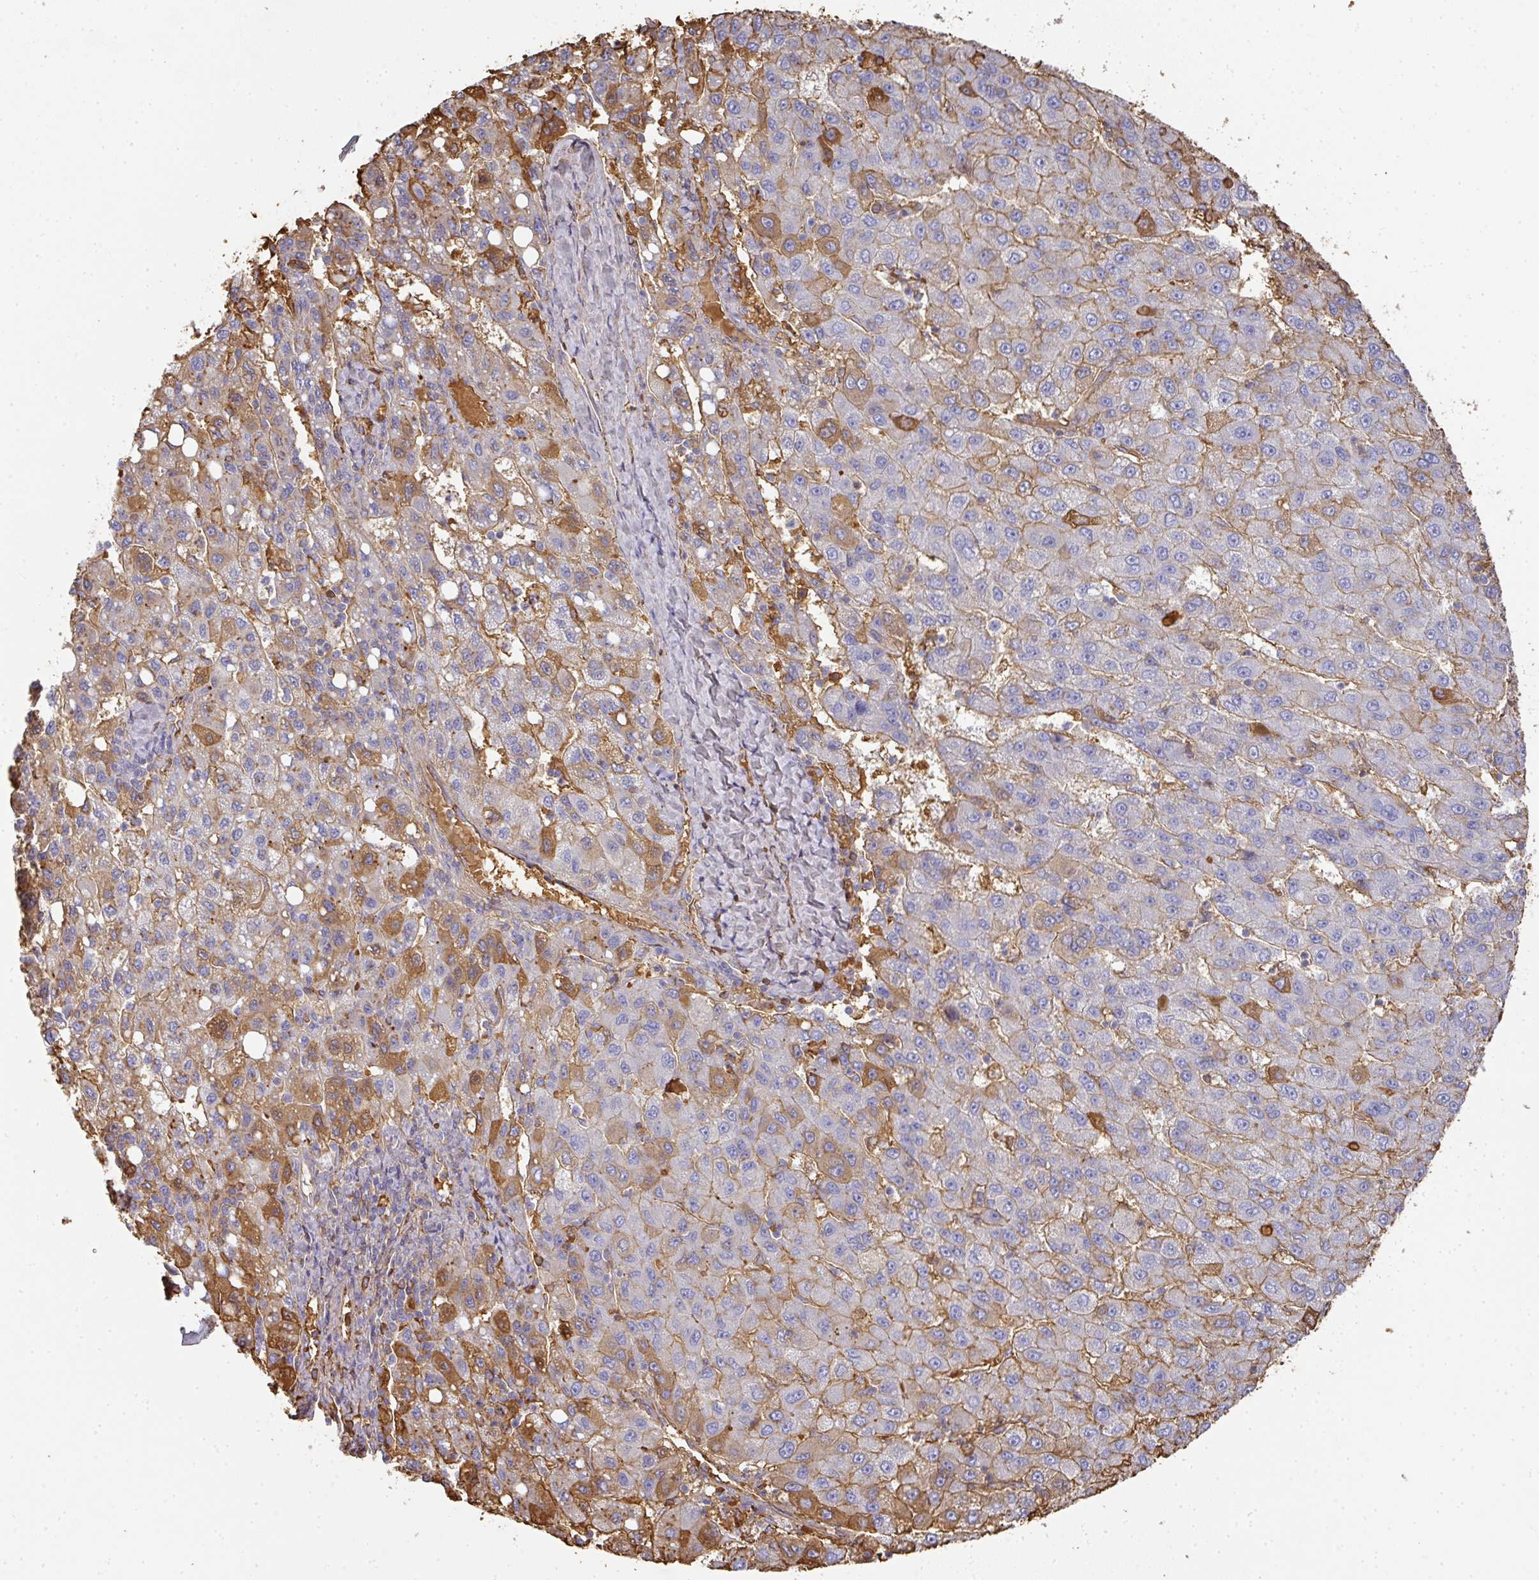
{"staining": {"intensity": "moderate", "quantity": "25%-75%", "location": "cytoplasmic/membranous"}, "tissue": "liver cancer", "cell_type": "Tumor cells", "image_type": "cancer", "snomed": [{"axis": "morphology", "description": "Carcinoma, Hepatocellular, NOS"}, {"axis": "topography", "description": "Liver"}], "caption": "Immunohistochemistry (DAB) staining of human liver hepatocellular carcinoma exhibits moderate cytoplasmic/membranous protein expression in approximately 25%-75% of tumor cells. (Stains: DAB in brown, nuclei in blue, Microscopy: brightfield microscopy at high magnification).", "gene": "ALB", "patient": {"sex": "female", "age": 82}}